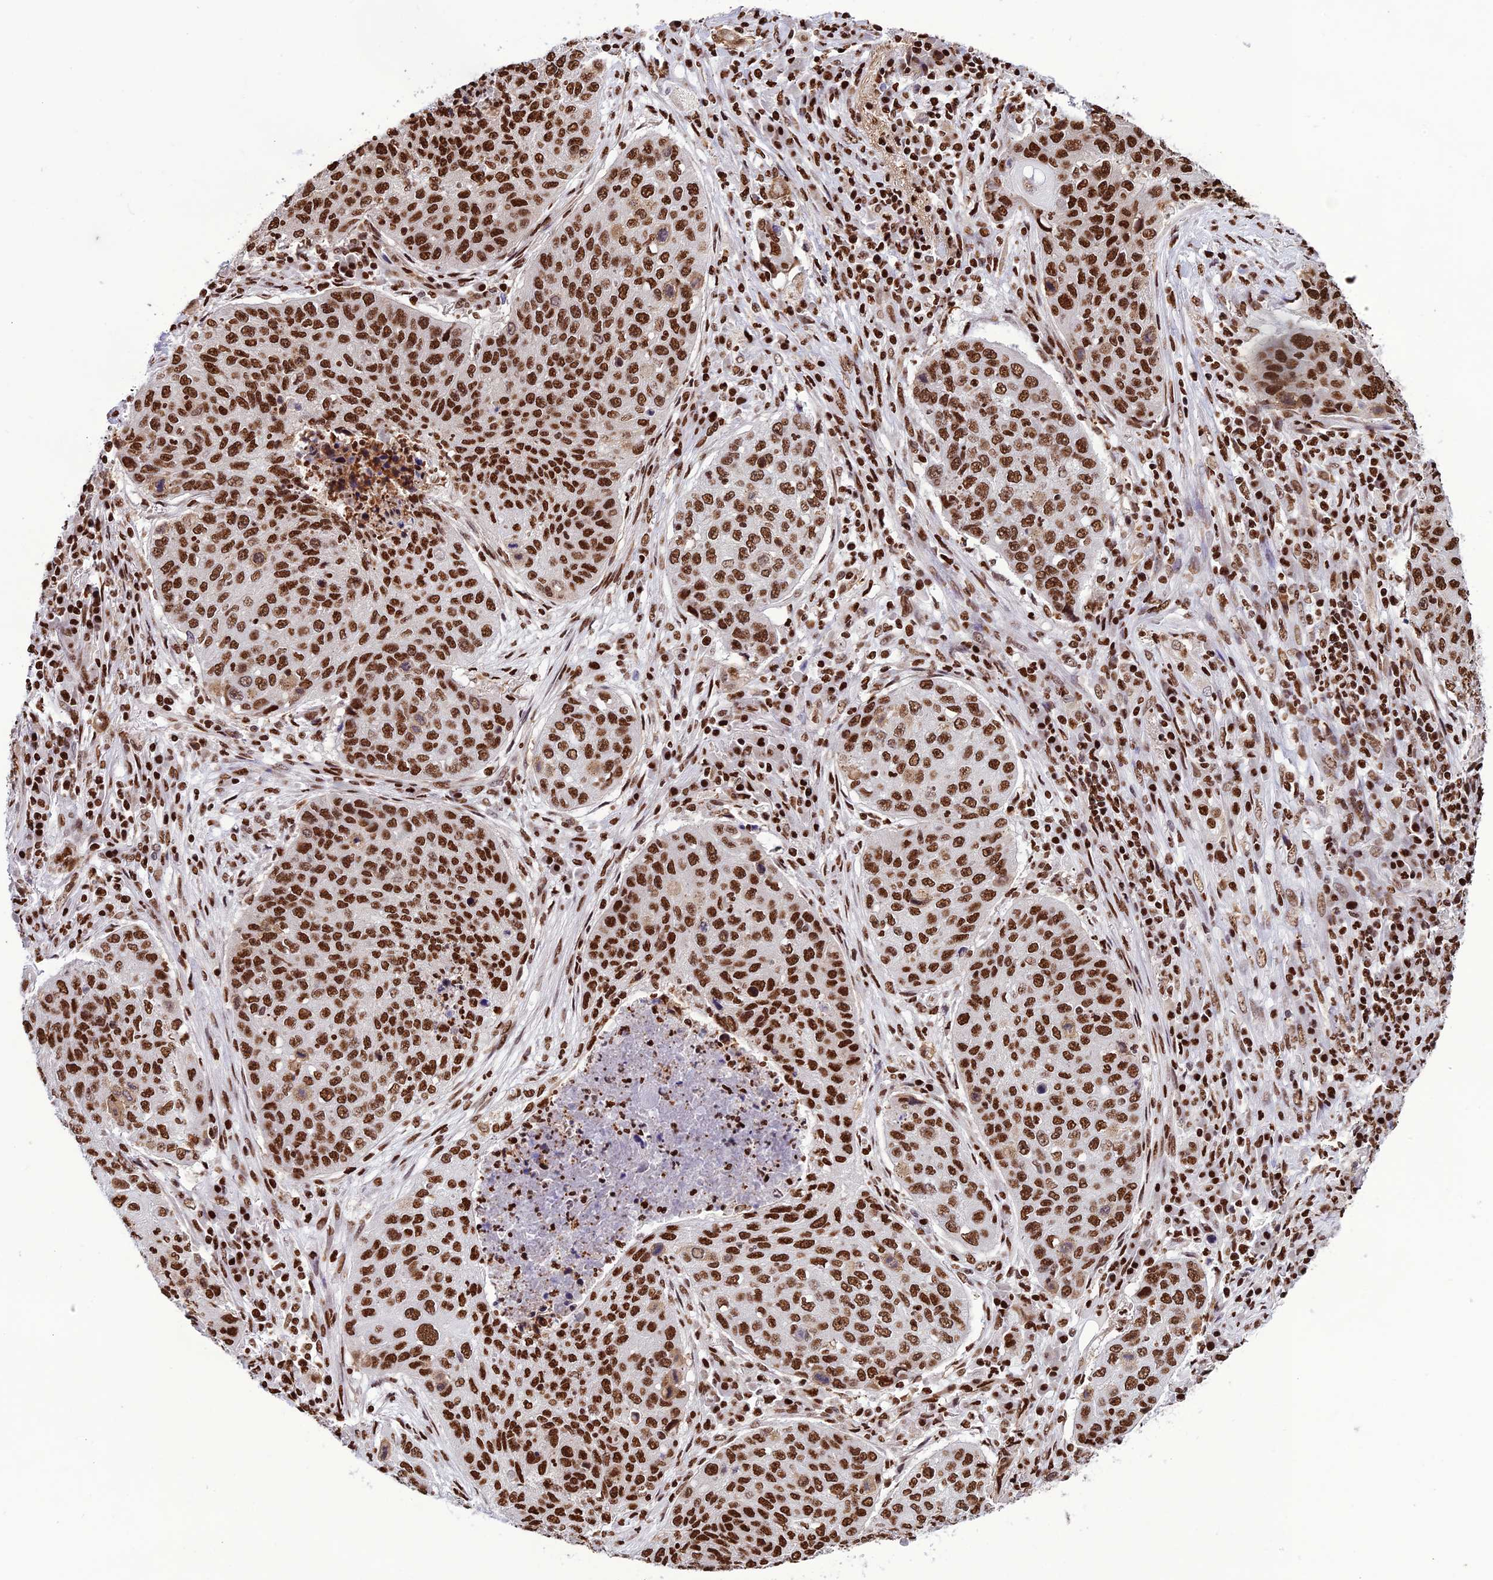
{"staining": {"intensity": "strong", "quantity": ">75%", "location": "nuclear"}, "tissue": "lung cancer", "cell_type": "Tumor cells", "image_type": "cancer", "snomed": [{"axis": "morphology", "description": "Squamous cell carcinoma, NOS"}, {"axis": "topography", "description": "Lung"}], "caption": "There is high levels of strong nuclear staining in tumor cells of lung cancer, as demonstrated by immunohistochemical staining (brown color).", "gene": "INO80E", "patient": {"sex": "female", "age": 63}}